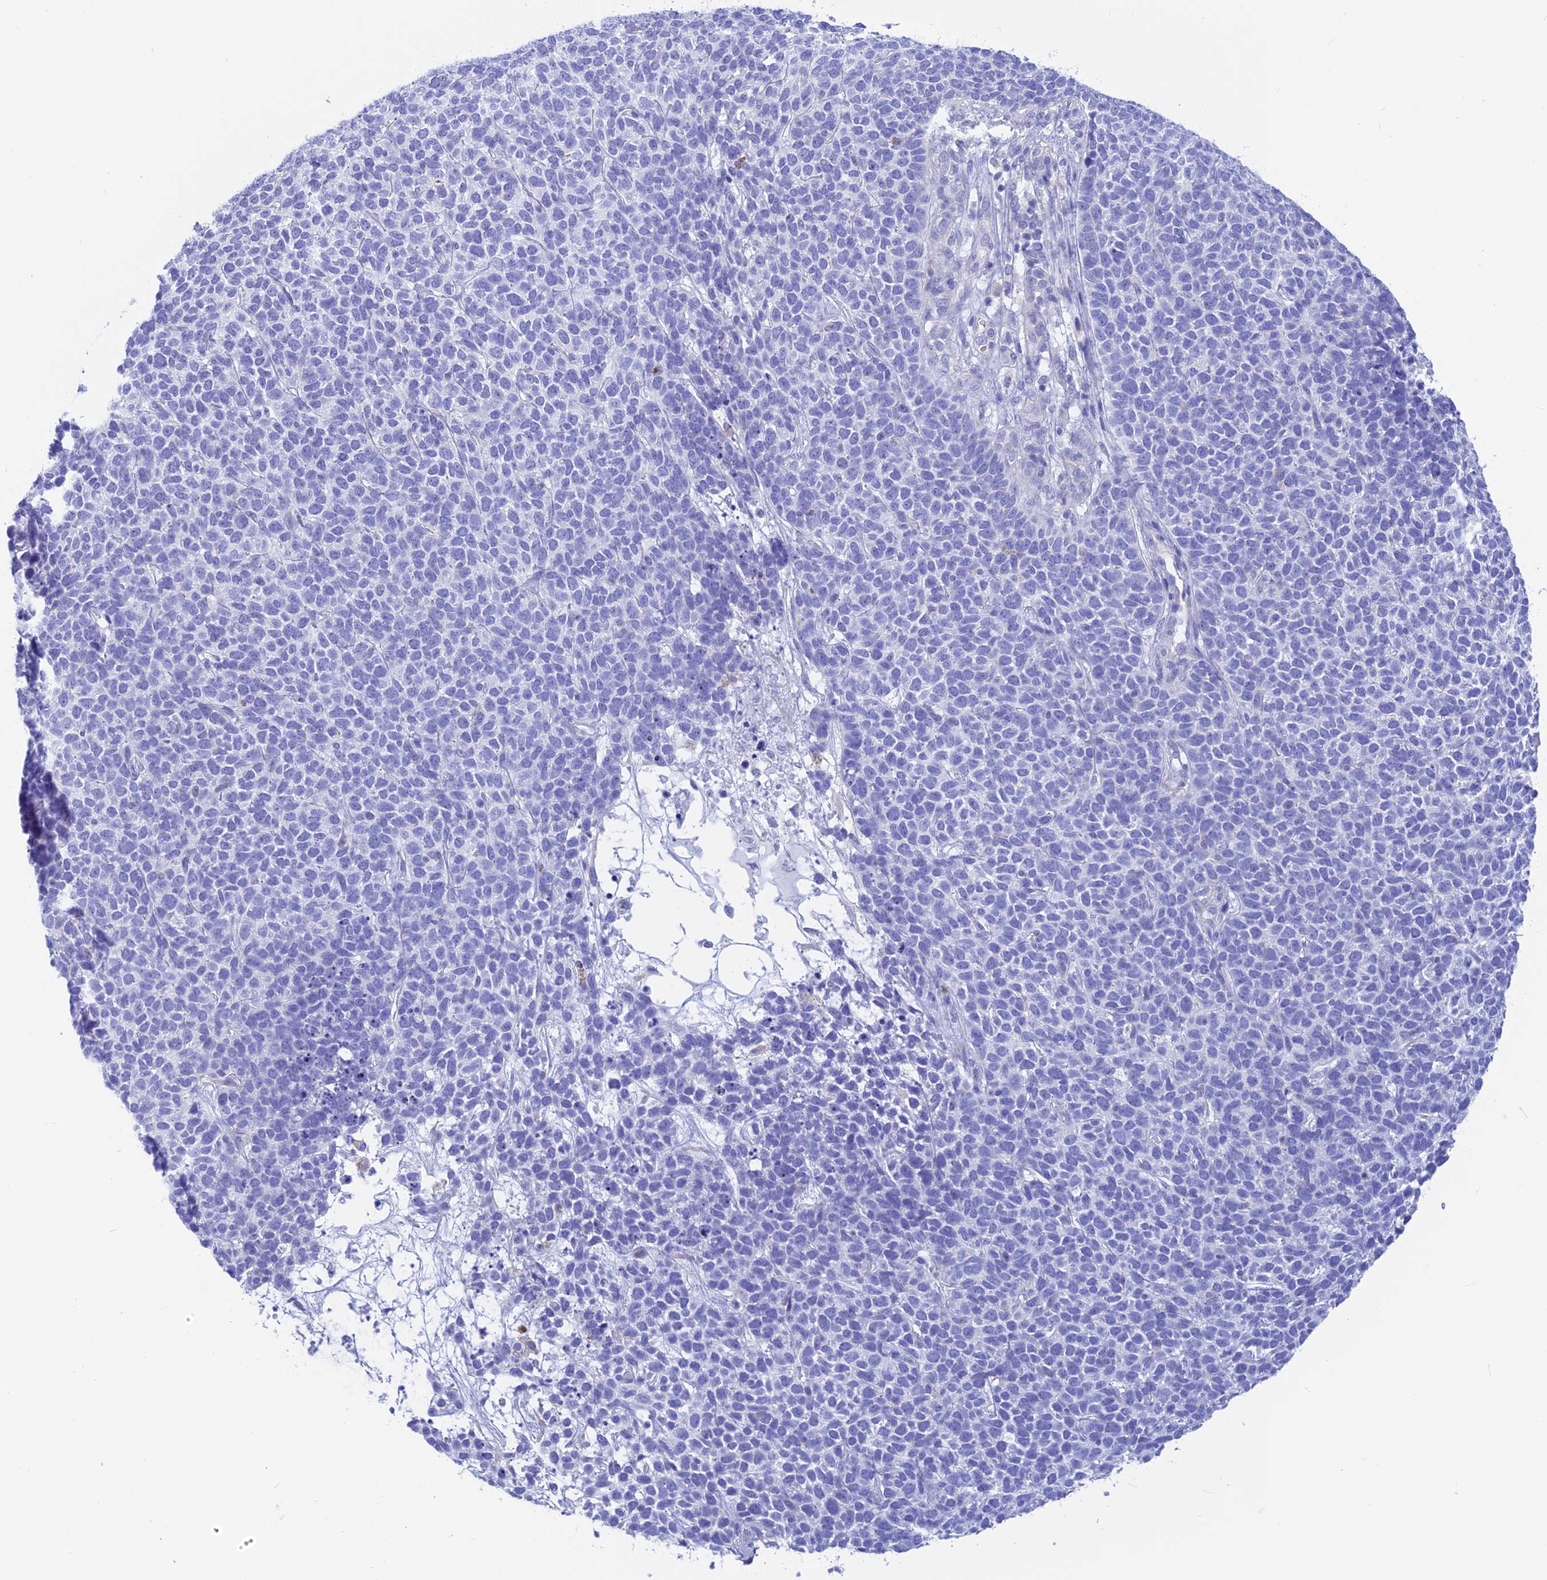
{"staining": {"intensity": "negative", "quantity": "none", "location": "none"}, "tissue": "skin cancer", "cell_type": "Tumor cells", "image_type": "cancer", "snomed": [{"axis": "morphology", "description": "Basal cell carcinoma"}, {"axis": "topography", "description": "Skin"}], "caption": "Basal cell carcinoma (skin) was stained to show a protein in brown. There is no significant positivity in tumor cells.", "gene": "GNGT2", "patient": {"sex": "female", "age": 84}}